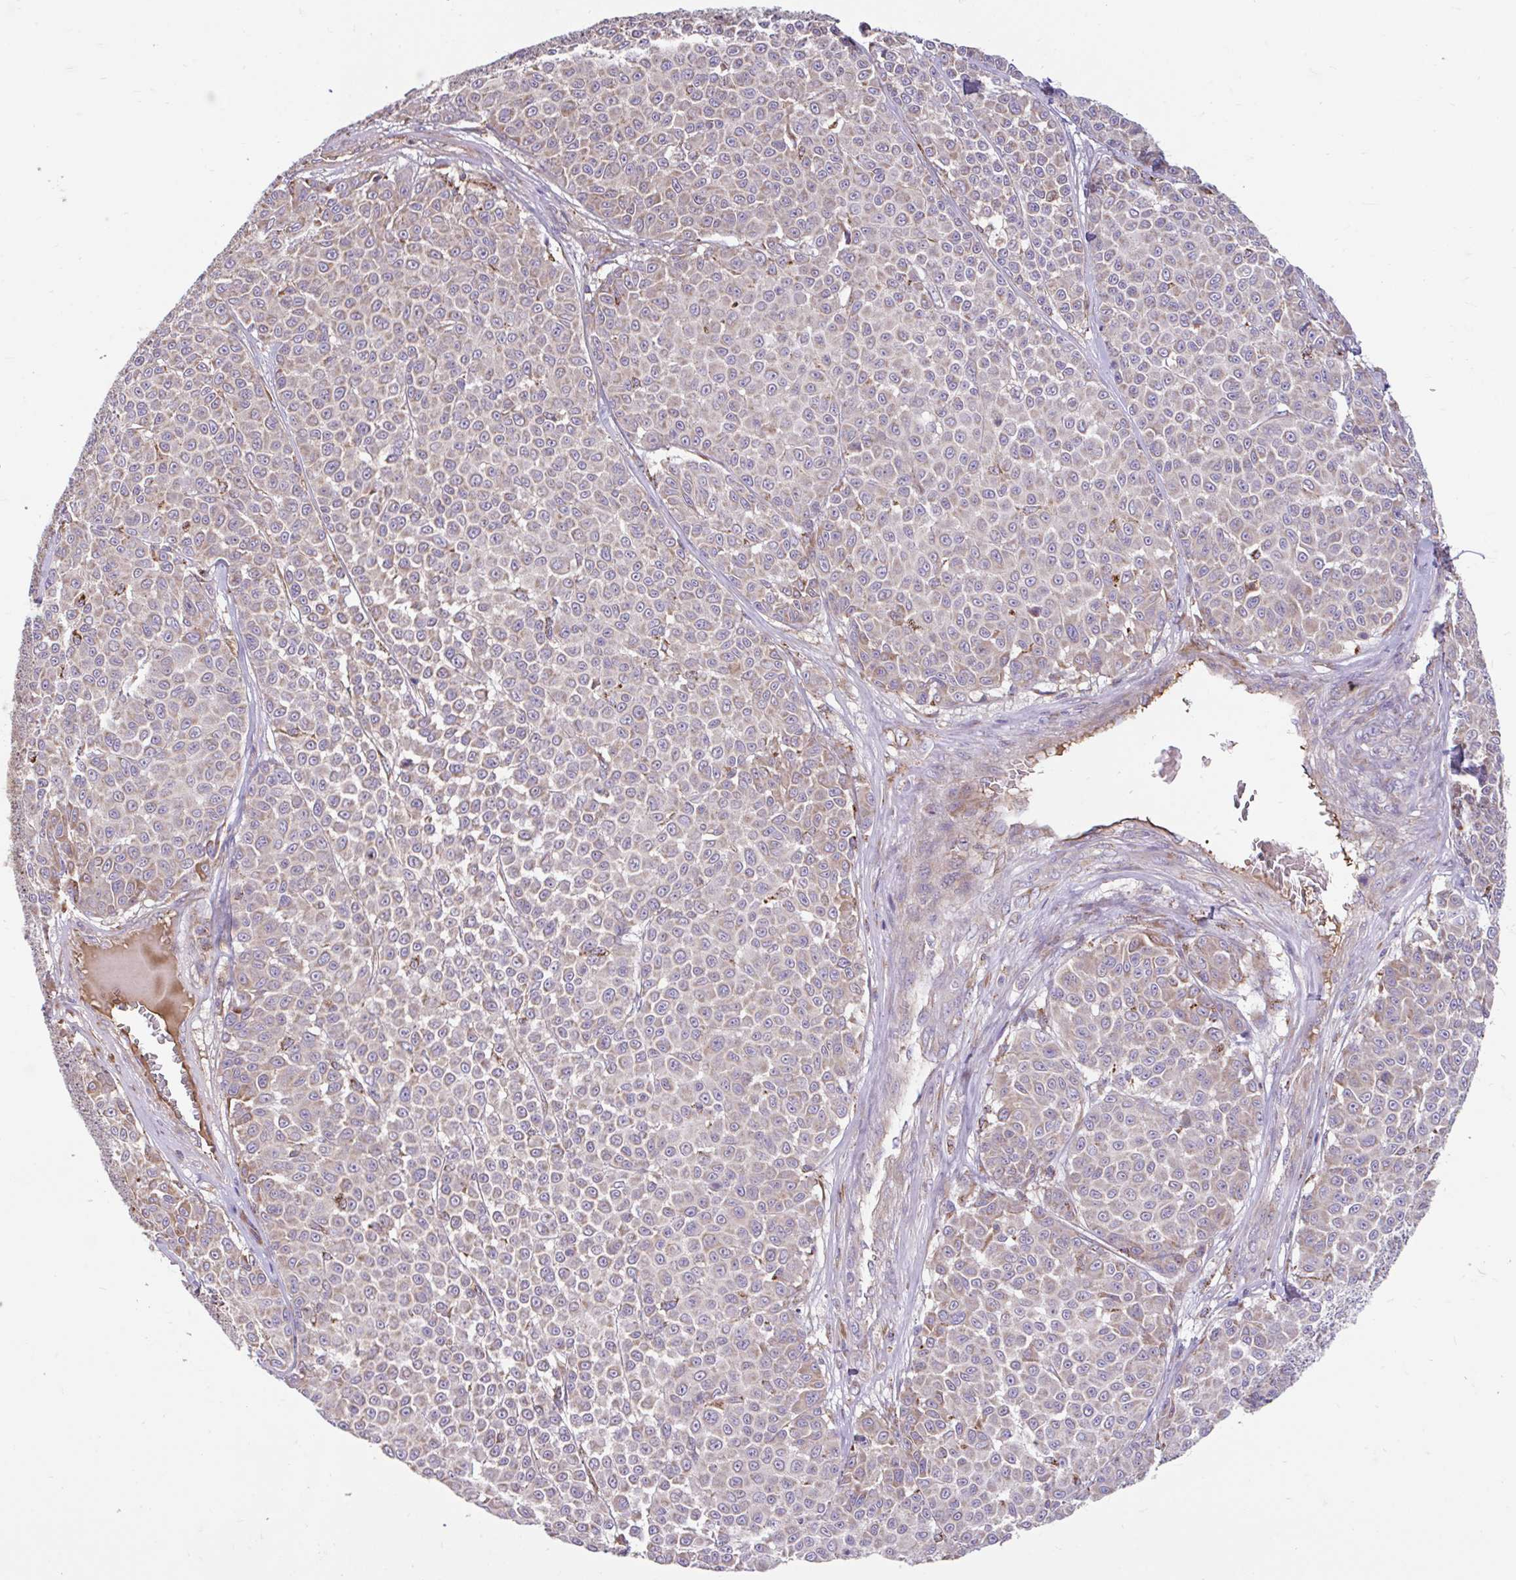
{"staining": {"intensity": "weak", "quantity": "<25%", "location": "cytoplasmic/membranous"}, "tissue": "melanoma", "cell_type": "Tumor cells", "image_type": "cancer", "snomed": [{"axis": "morphology", "description": "Malignant melanoma, NOS"}, {"axis": "topography", "description": "Skin"}], "caption": "IHC image of human malignant melanoma stained for a protein (brown), which shows no expression in tumor cells.", "gene": "RALBP1", "patient": {"sex": "male", "age": 46}}